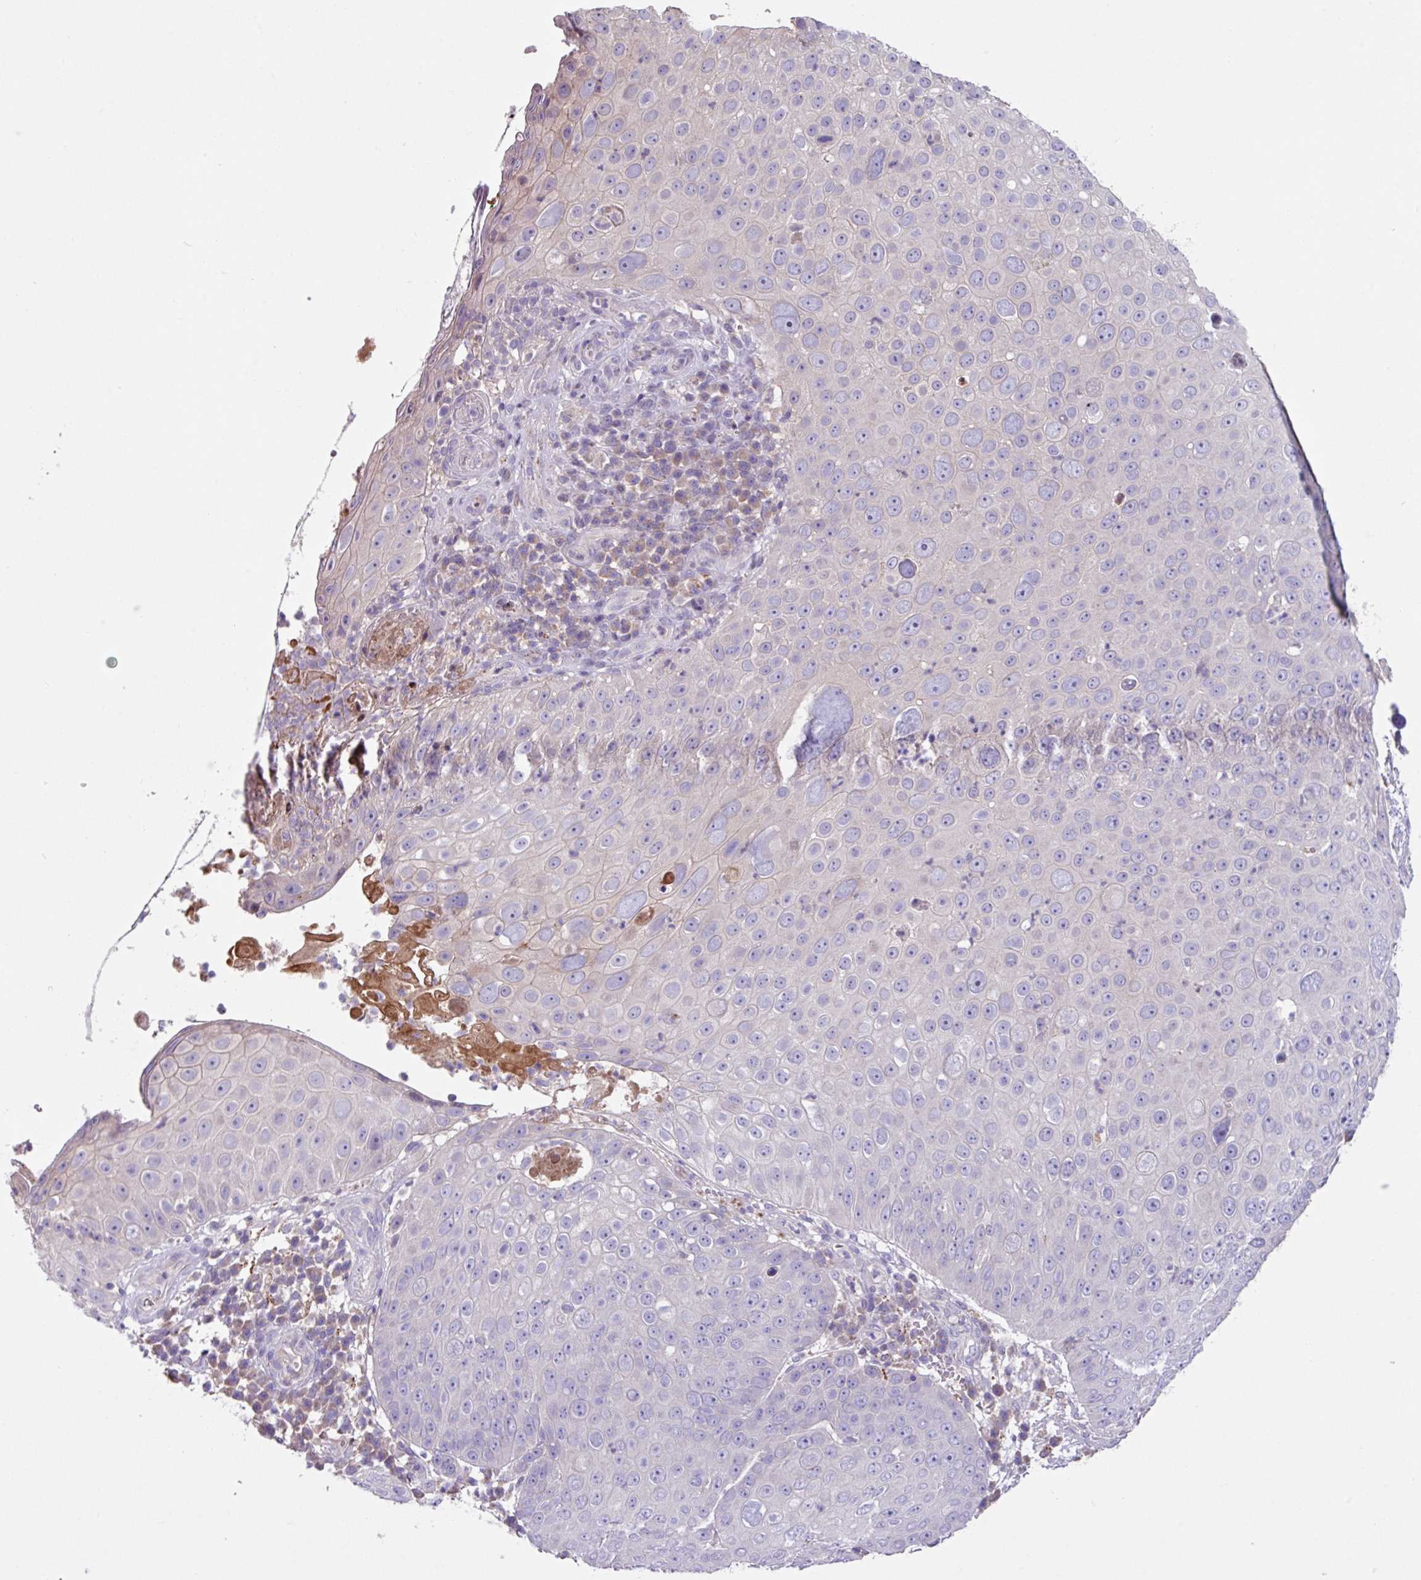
{"staining": {"intensity": "negative", "quantity": "none", "location": "none"}, "tissue": "skin cancer", "cell_type": "Tumor cells", "image_type": "cancer", "snomed": [{"axis": "morphology", "description": "Squamous cell carcinoma, NOS"}, {"axis": "topography", "description": "Skin"}], "caption": "Protein analysis of skin cancer displays no significant expression in tumor cells.", "gene": "IQCJ", "patient": {"sex": "male", "age": 71}}